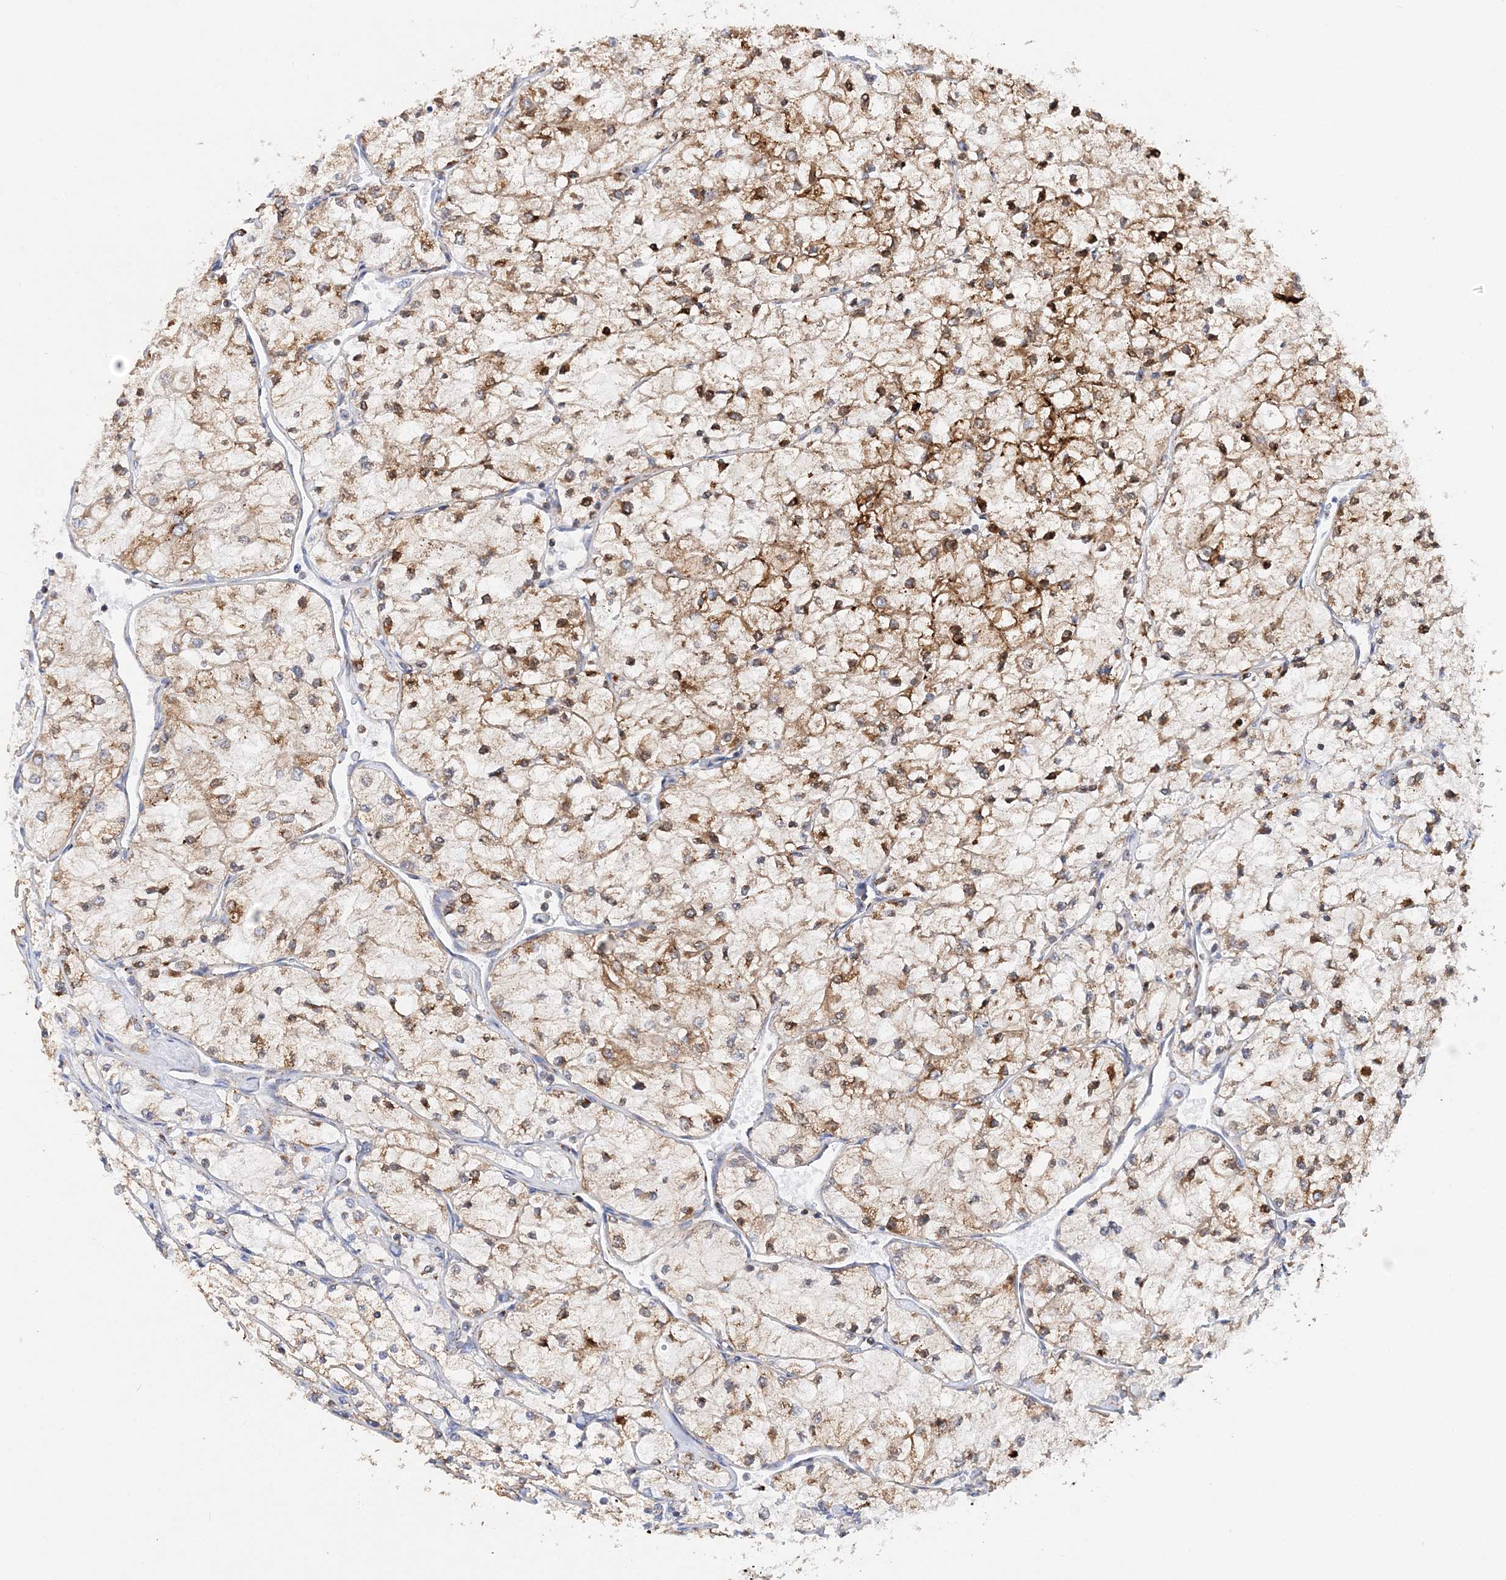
{"staining": {"intensity": "moderate", "quantity": ">75%", "location": "cytoplasmic/membranous"}, "tissue": "renal cancer", "cell_type": "Tumor cells", "image_type": "cancer", "snomed": [{"axis": "morphology", "description": "Adenocarcinoma, NOS"}, {"axis": "topography", "description": "Kidney"}], "caption": "A brown stain highlights moderate cytoplasmic/membranous positivity of a protein in human renal cancer (adenocarcinoma) tumor cells.", "gene": "TTC32", "patient": {"sex": "male", "age": 80}}